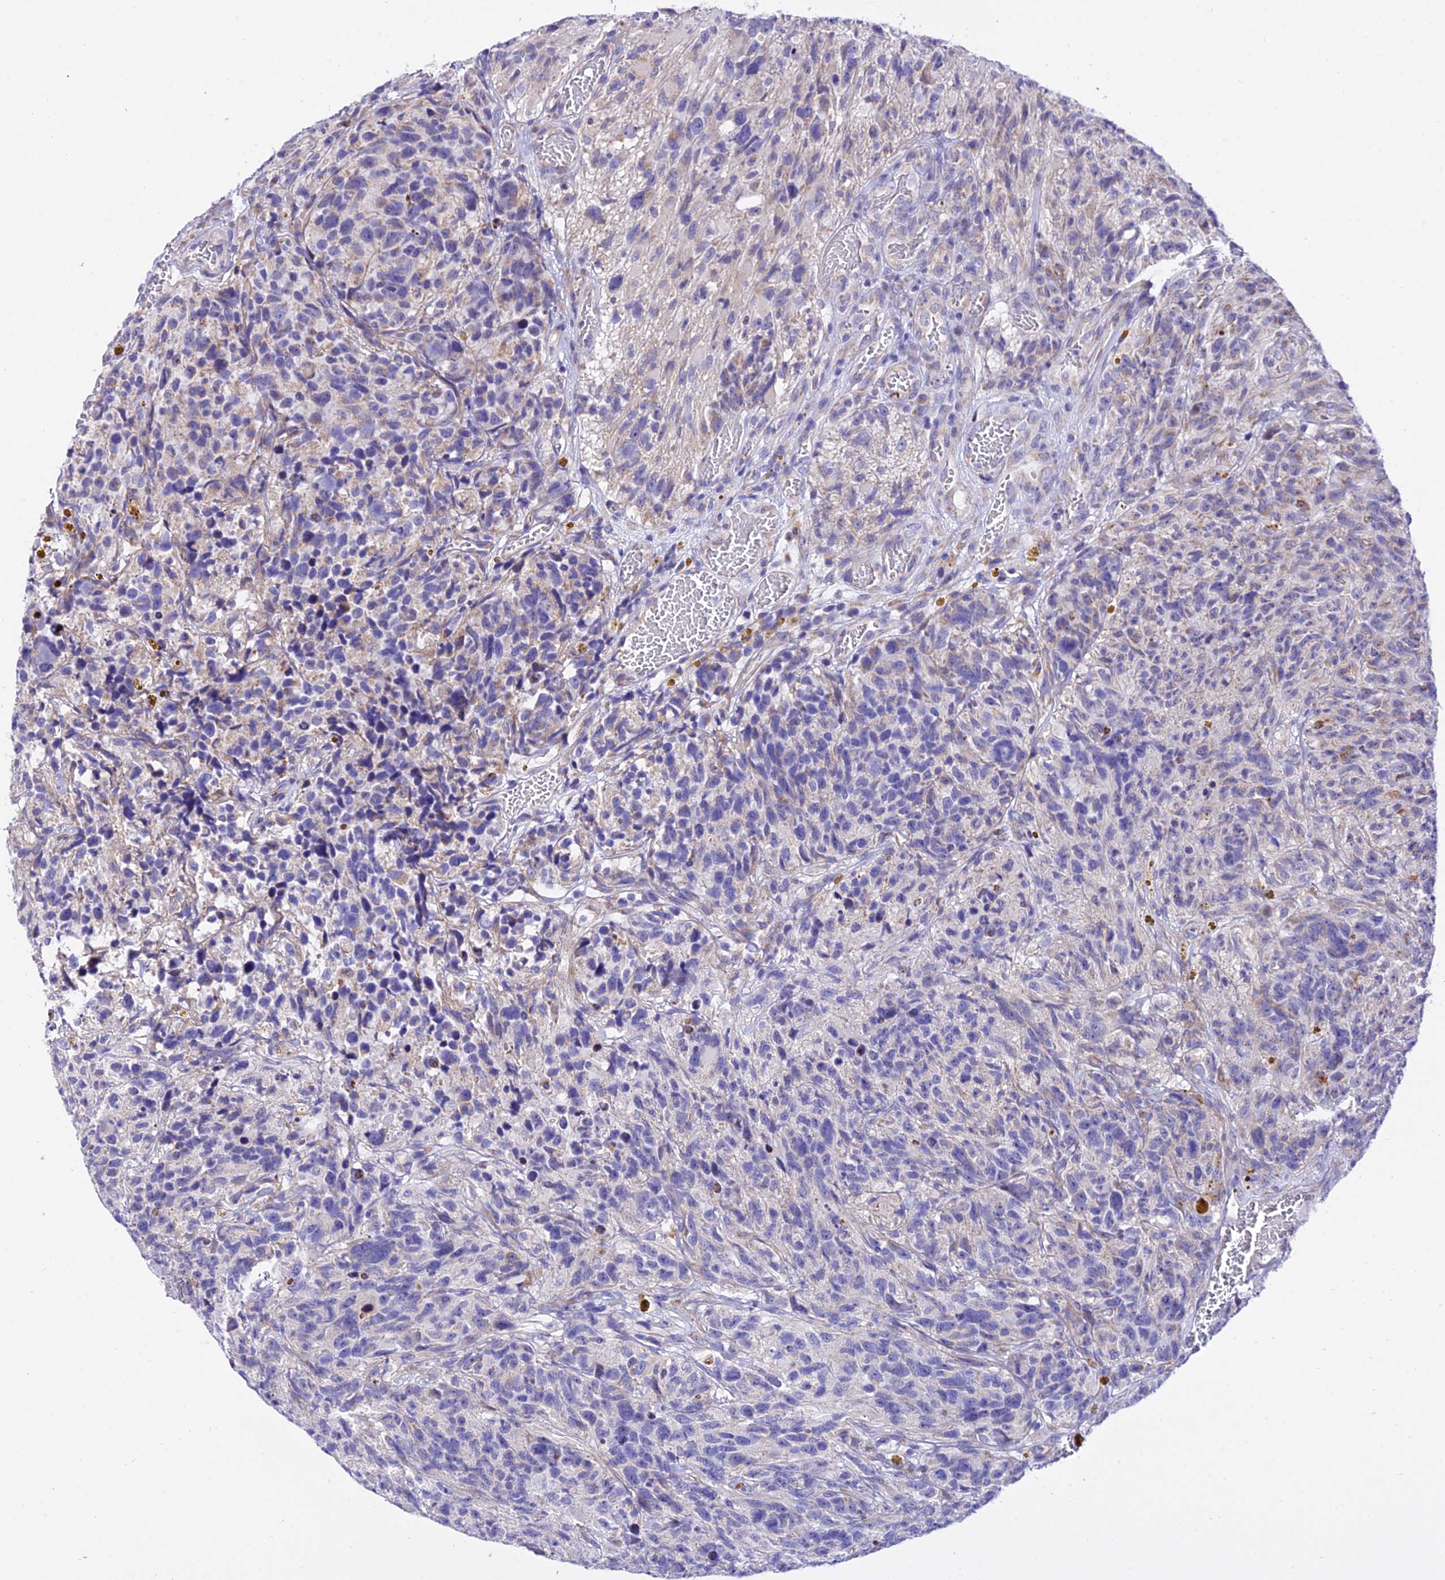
{"staining": {"intensity": "negative", "quantity": "none", "location": "none"}, "tissue": "glioma", "cell_type": "Tumor cells", "image_type": "cancer", "snomed": [{"axis": "morphology", "description": "Glioma, malignant, High grade"}, {"axis": "topography", "description": "Brain"}], "caption": "Tumor cells show no significant protein staining in malignant glioma (high-grade). (Stains: DAB (3,3'-diaminobenzidine) IHC with hematoxylin counter stain, Microscopy: brightfield microscopy at high magnification).", "gene": "ATP5PB", "patient": {"sex": "male", "age": 69}}